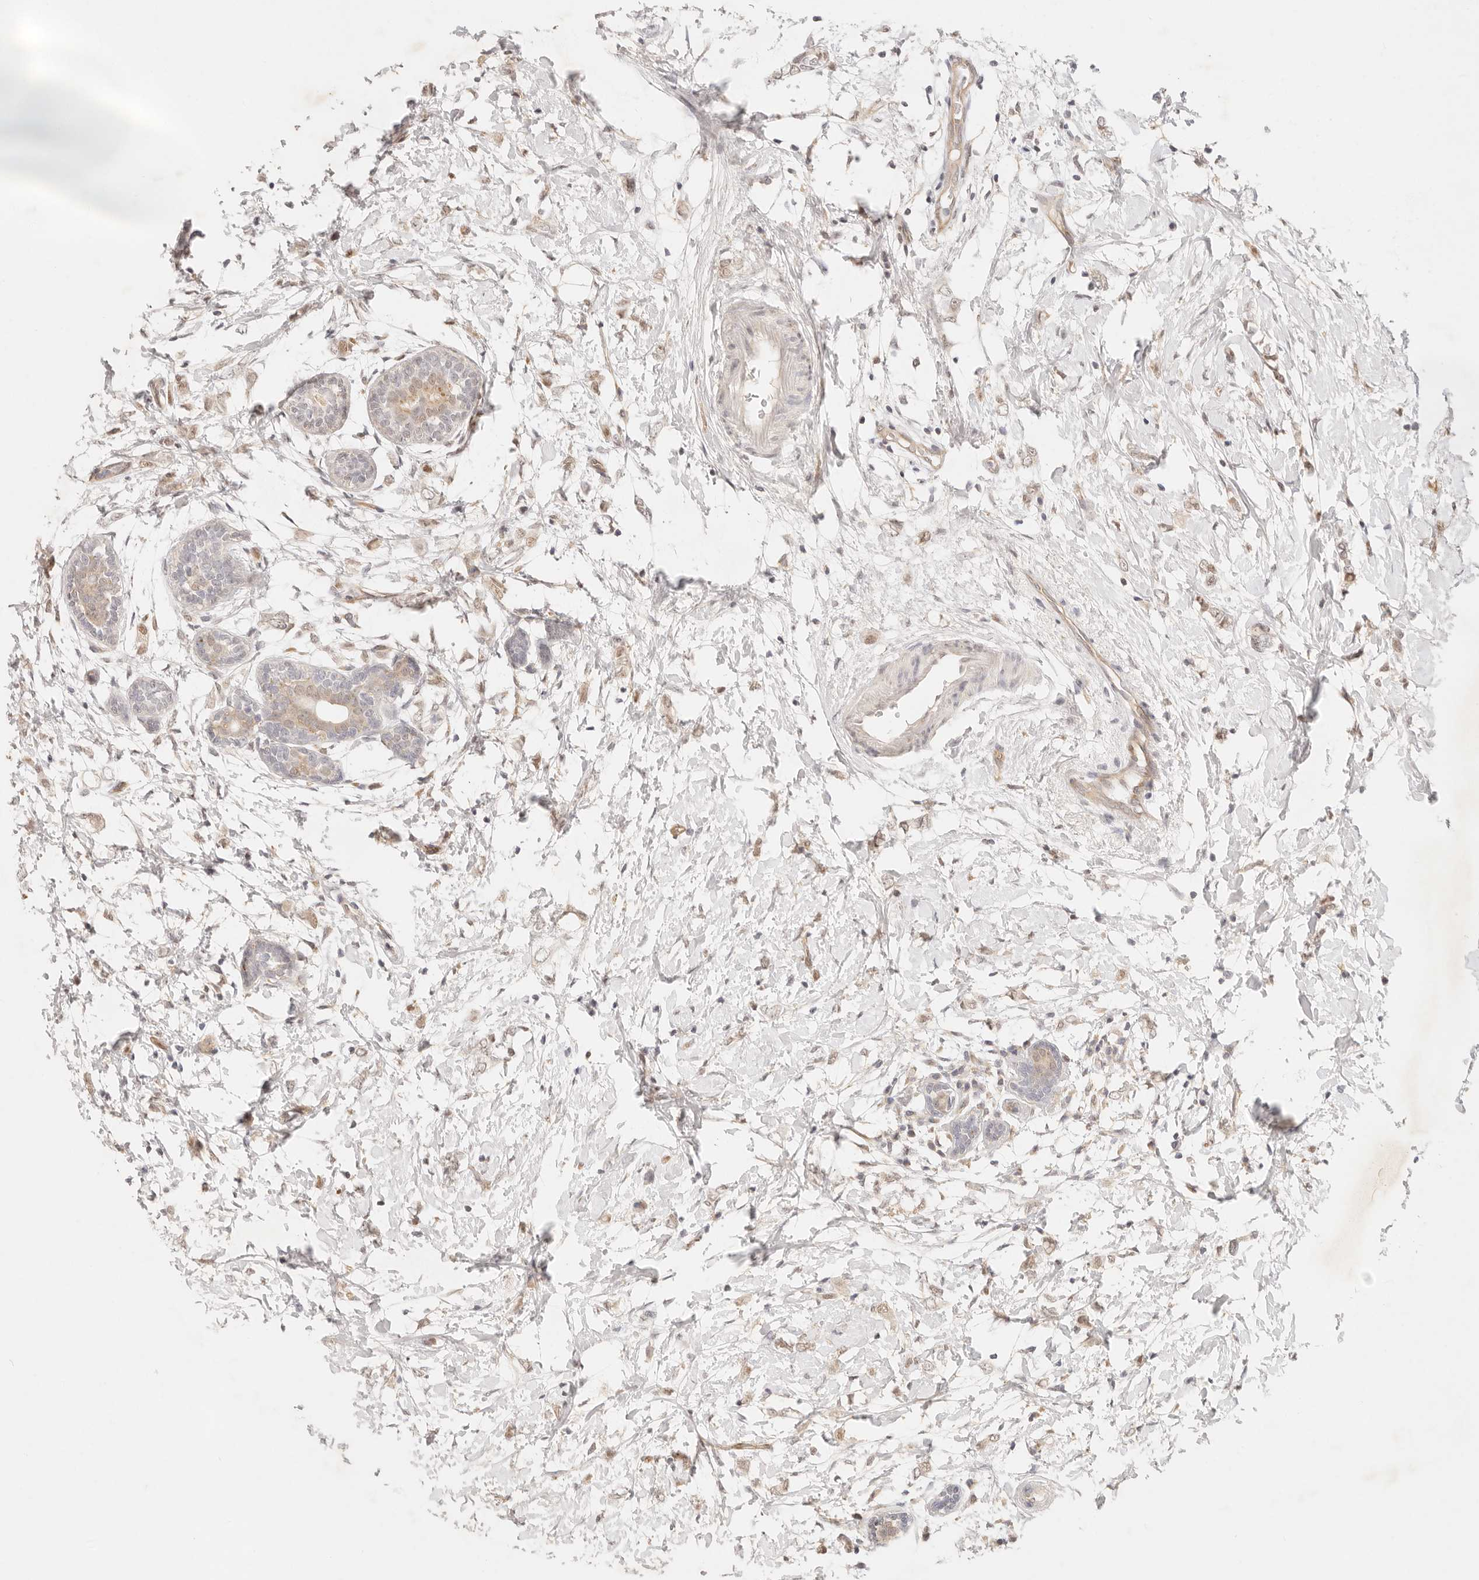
{"staining": {"intensity": "weak", "quantity": ">75%", "location": "nuclear"}, "tissue": "breast cancer", "cell_type": "Tumor cells", "image_type": "cancer", "snomed": [{"axis": "morphology", "description": "Normal tissue, NOS"}, {"axis": "morphology", "description": "Lobular carcinoma"}, {"axis": "topography", "description": "Breast"}], "caption": "IHC of breast lobular carcinoma demonstrates low levels of weak nuclear staining in about >75% of tumor cells.", "gene": "GPR156", "patient": {"sex": "female", "age": 47}}